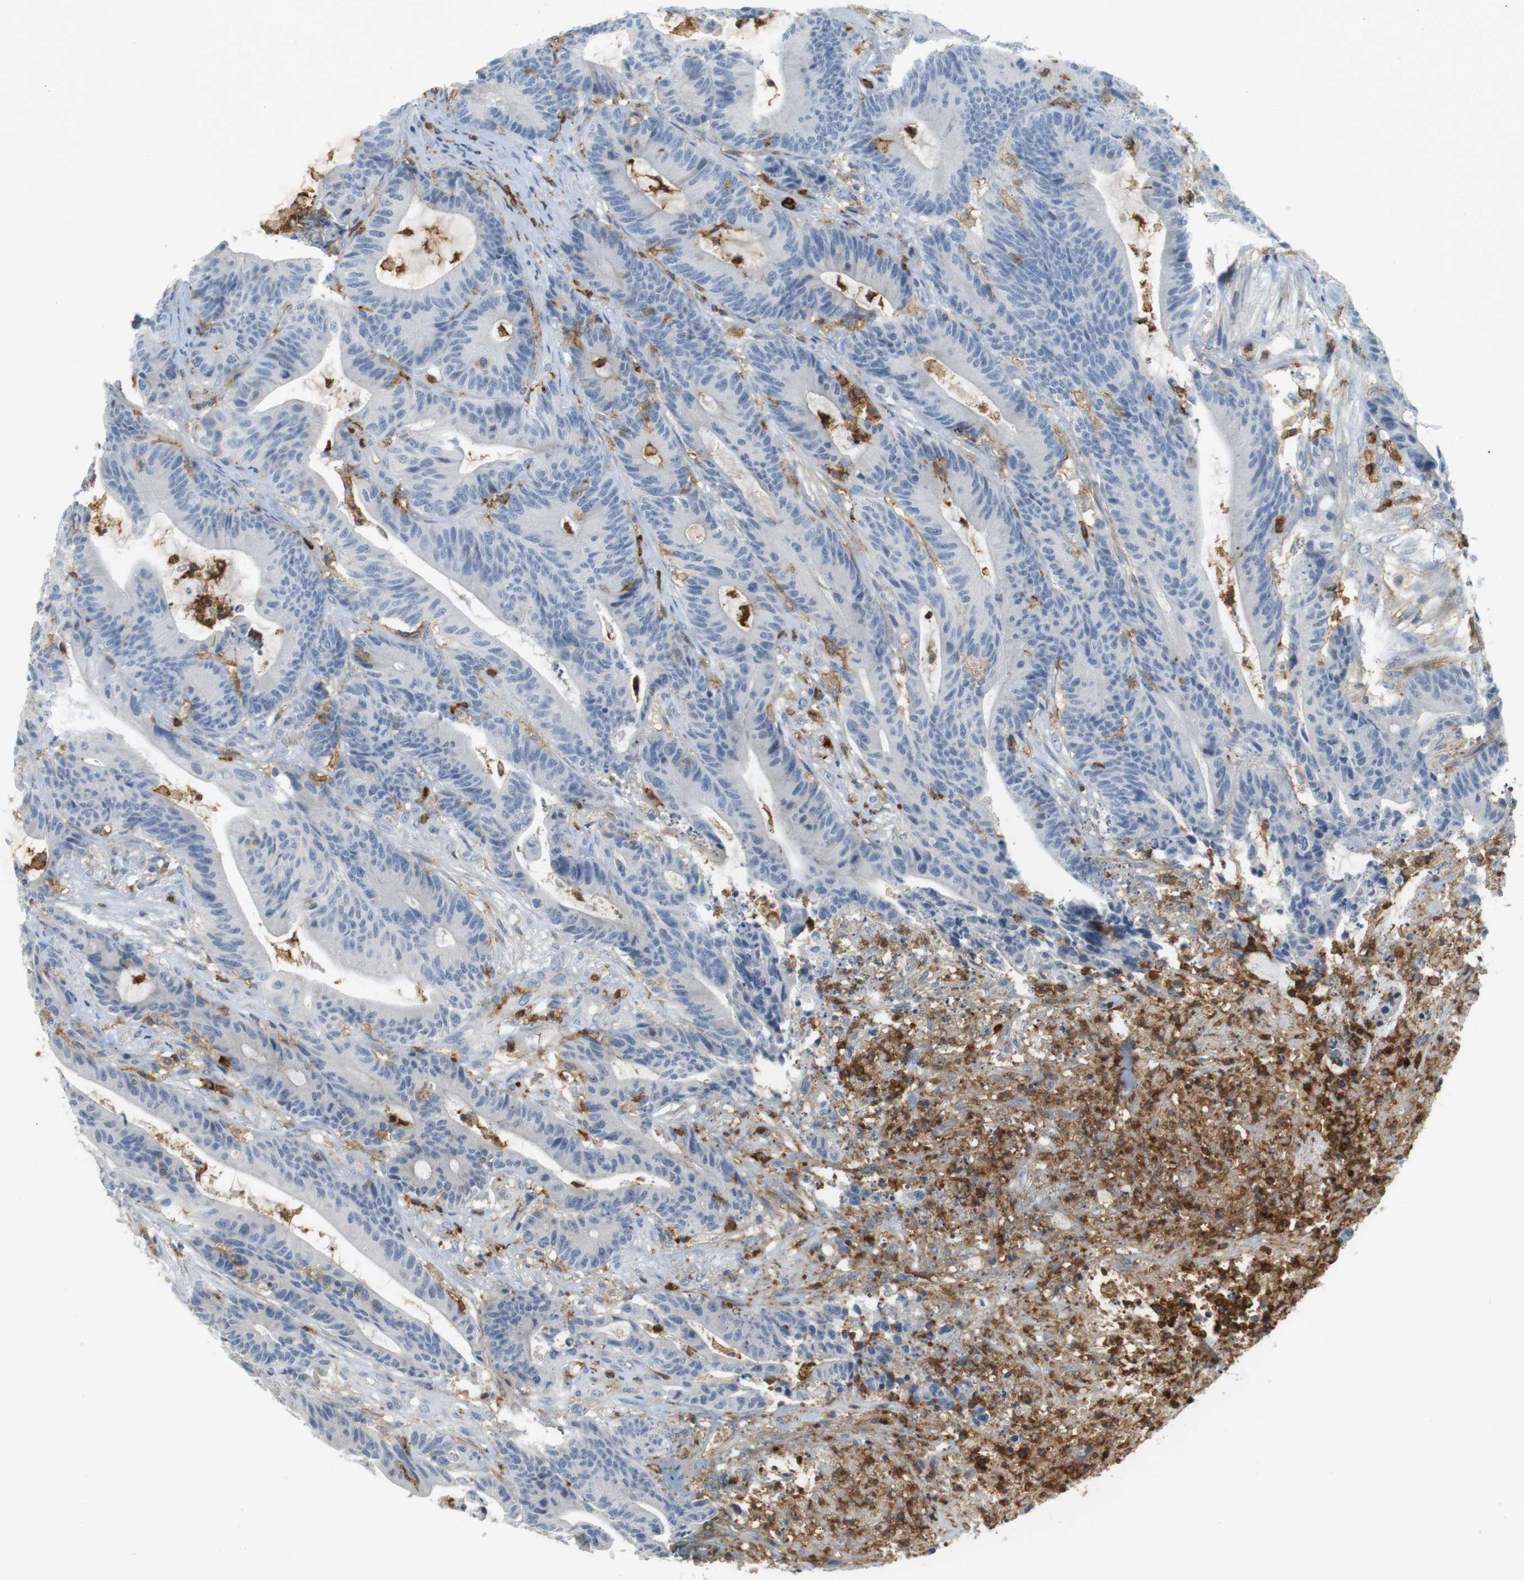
{"staining": {"intensity": "negative", "quantity": "none", "location": "none"}, "tissue": "colorectal cancer", "cell_type": "Tumor cells", "image_type": "cancer", "snomed": [{"axis": "morphology", "description": "Adenocarcinoma, NOS"}, {"axis": "topography", "description": "Colon"}], "caption": "Immunohistochemical staining of colorectal cancer (adenocarcinoma) demonstrates no significant positivity in tumor cells.", "gene": "SIRPA", "patient": {"sex": "female", "age": 84}}